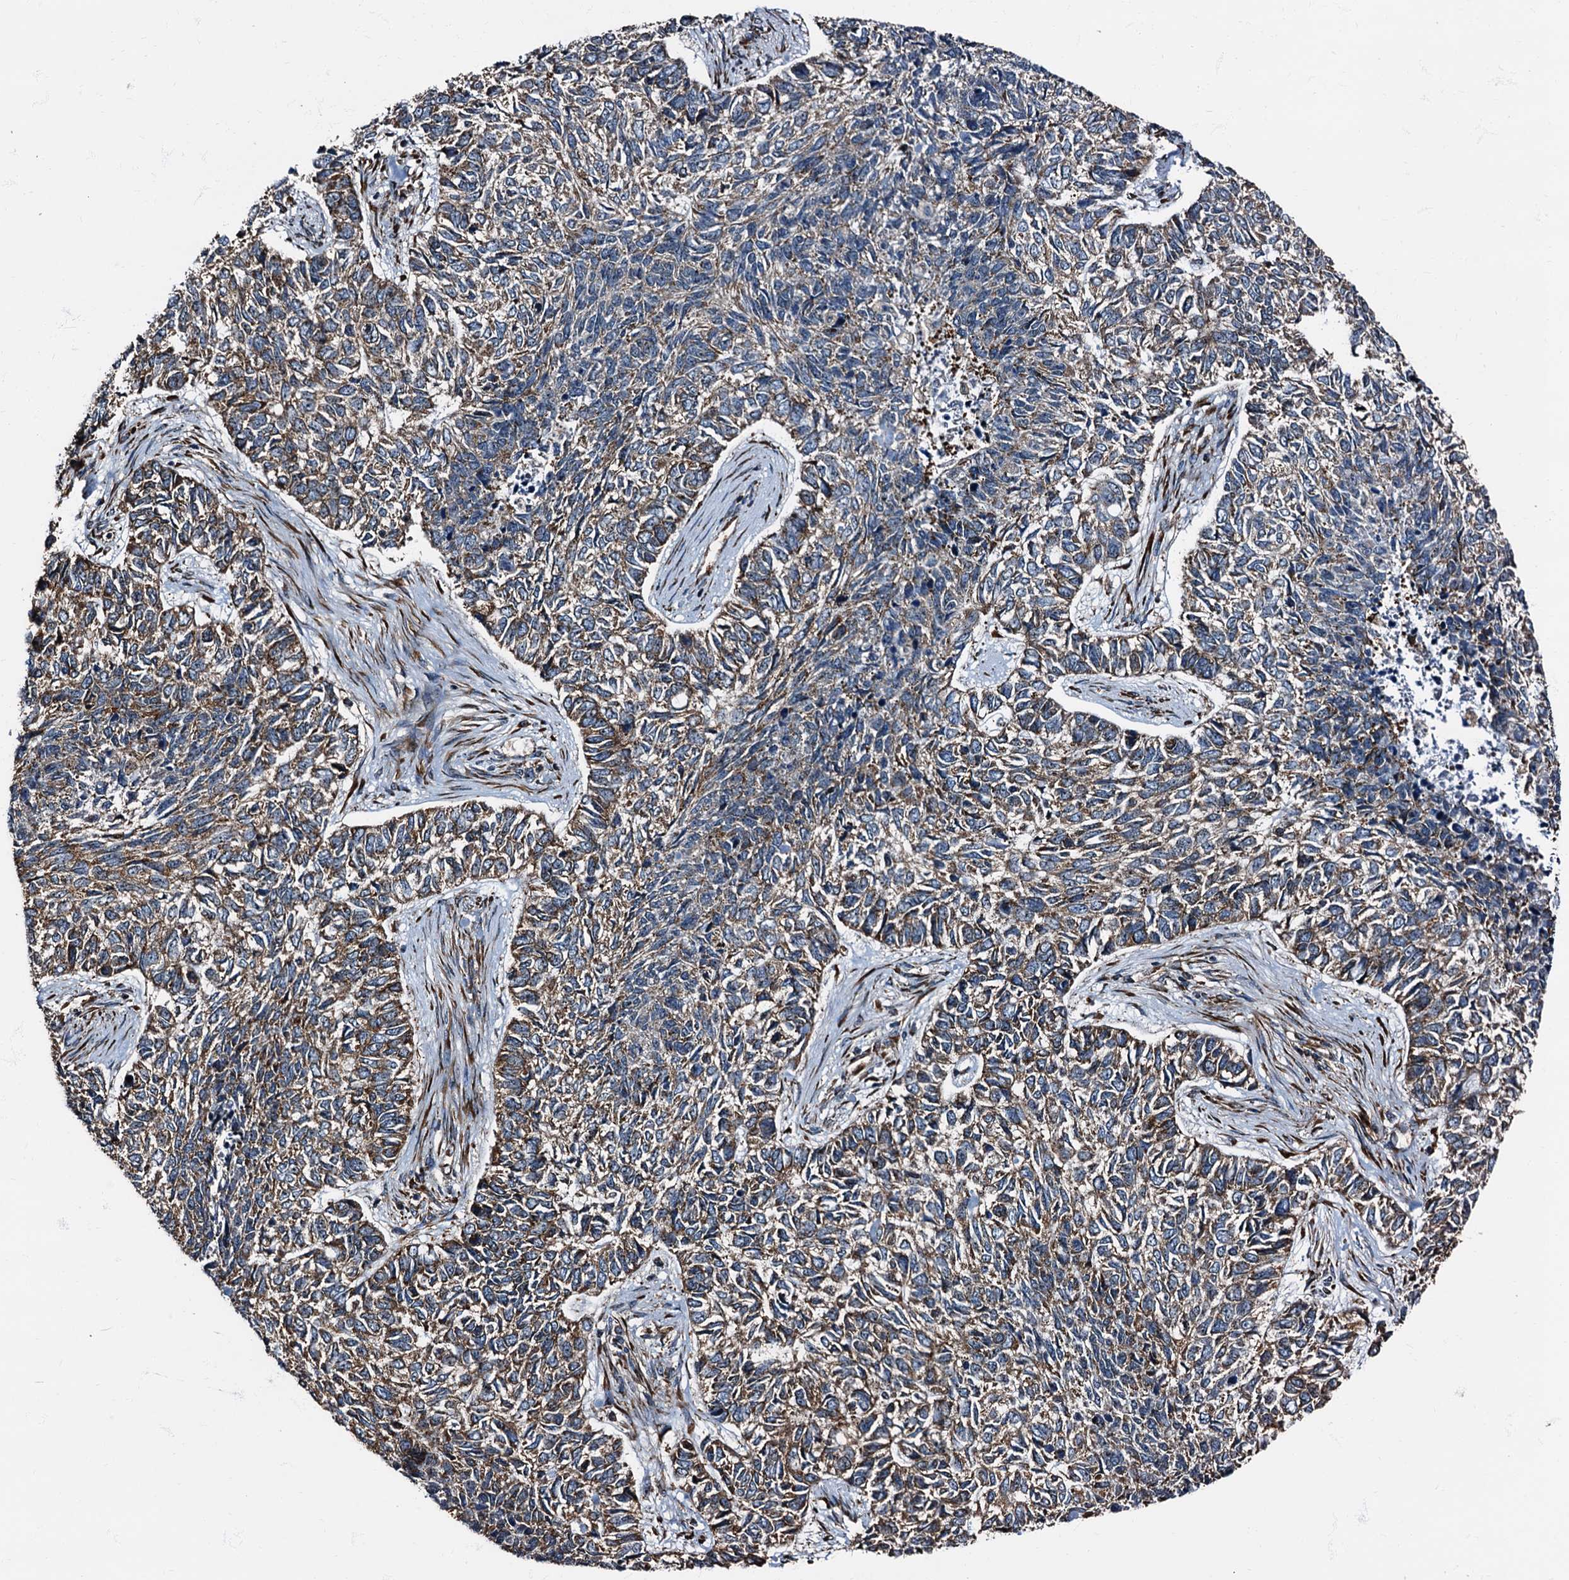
{"staining": {"intensity": "moderate", "quantity": "25%-75%", "location": "cytoplasmic/membranous"}, "tissue": "skin cancer", "cell_type": "Tumor cells", "image_type": "cancer", "snomed": [{"axis": "morphology", "description": "Basal cell carcinoma"}, {"axis": "topography", "description": "Skin"}], "caption": "Human skin cancer stained with a brown dye shows moderate cytoplasmic/membranous positive positivity in approximately 25%-75% of tumor cells.", "gene": "ATP2C1", "patient": {"sex": "female", "age": 65}}